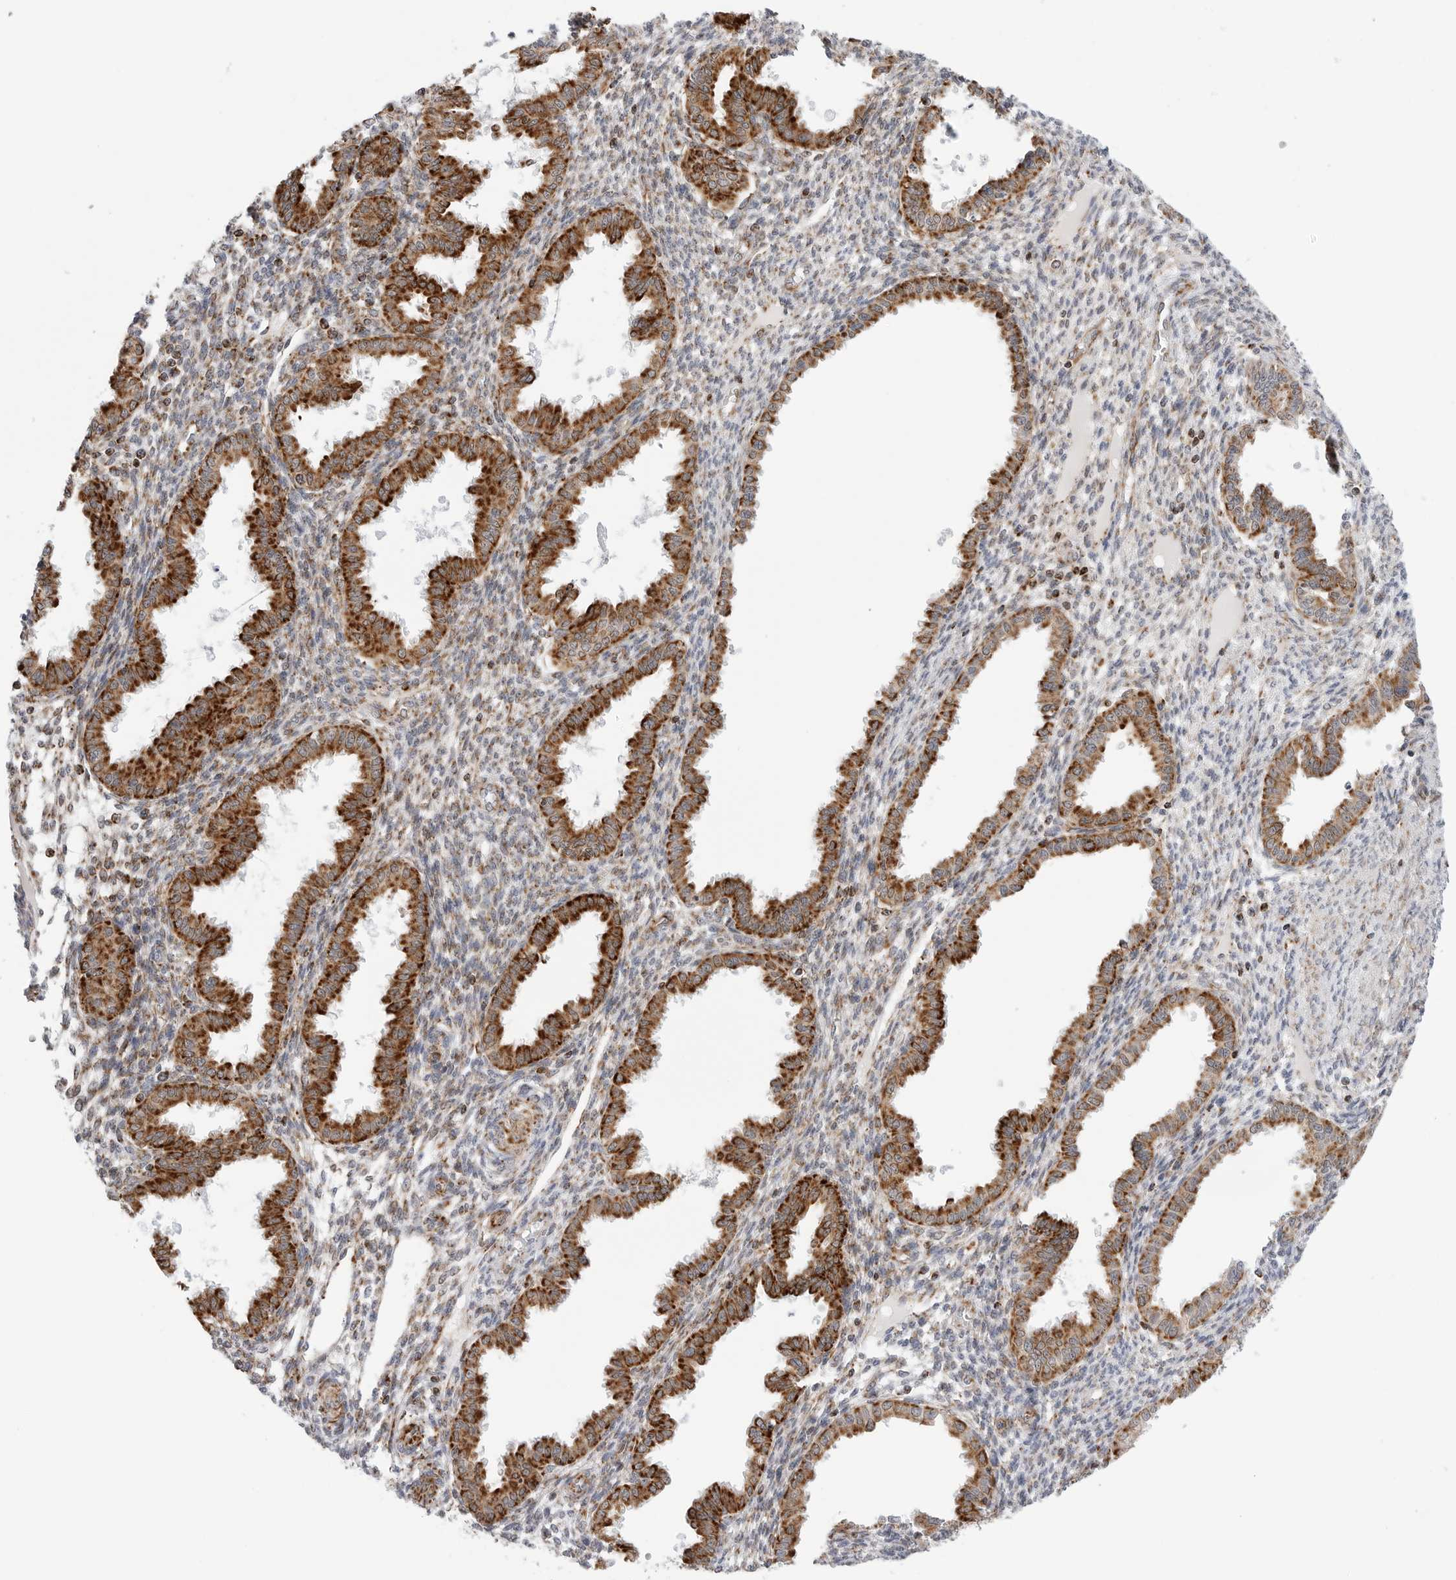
{"staining": {"intensity": "weak", "quantity": "<25%", "location": "cytoplasmic/membranous"}, "tissue": "endometrium", "cell_type": "Cells in endometrial stroma", "image_type": "normal", "snomed": [{"axis": "morphology", "description": "Normal tissue, NOS"}, {"axis": "topography", "description": "Endometrium"}], "caption": "DAB (3,3'-diaminobenzidine) immunohistochemical staining of normal endometrium exhibits no significant staining in cells in endometrial stroma.", "gene": "ATP5IF1", "patient": {"sex": "female", "age": 33}}